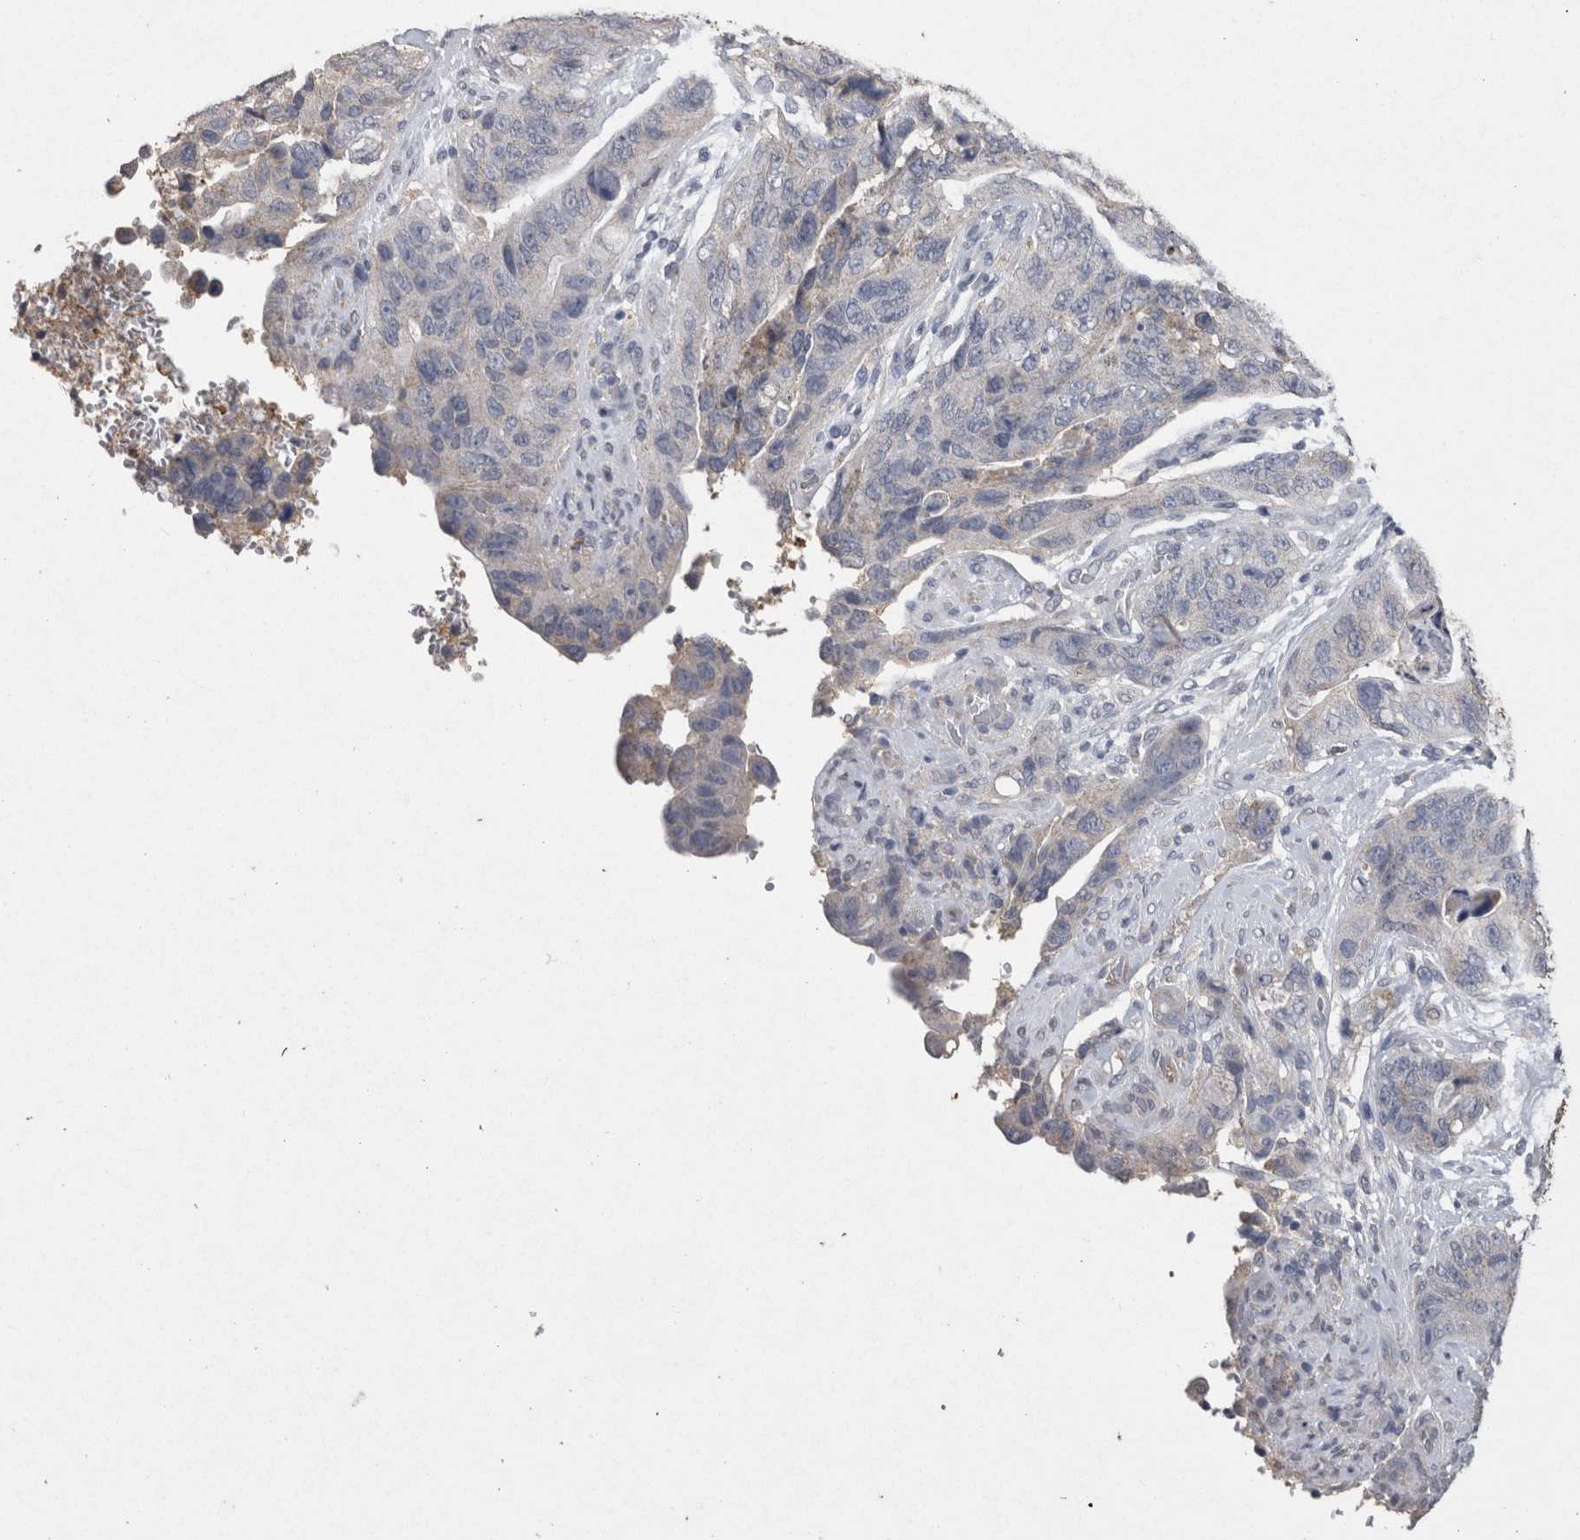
{"staining": {"intensity": "negative", "quantity": "none", "location": "none"}, "tissue": "stomach cancer", "cell_type": "Tumor cells", "image_type": "cancer", "snomed": [{"axis": "morphology", "description": "Adenocarcinoma, NOS"}, {"axis": "topography", "description": "Stomach"}], "caption": "IHC histopathology image of neoplastic tissue: human adenocarcinoma (stomach) stained with DAB (3,3'-diaminobenzidine) reveals no significant protein expression in tumor cells.", "gene": "CNTFR", "patient": {"sex": "female", "age": 89}}